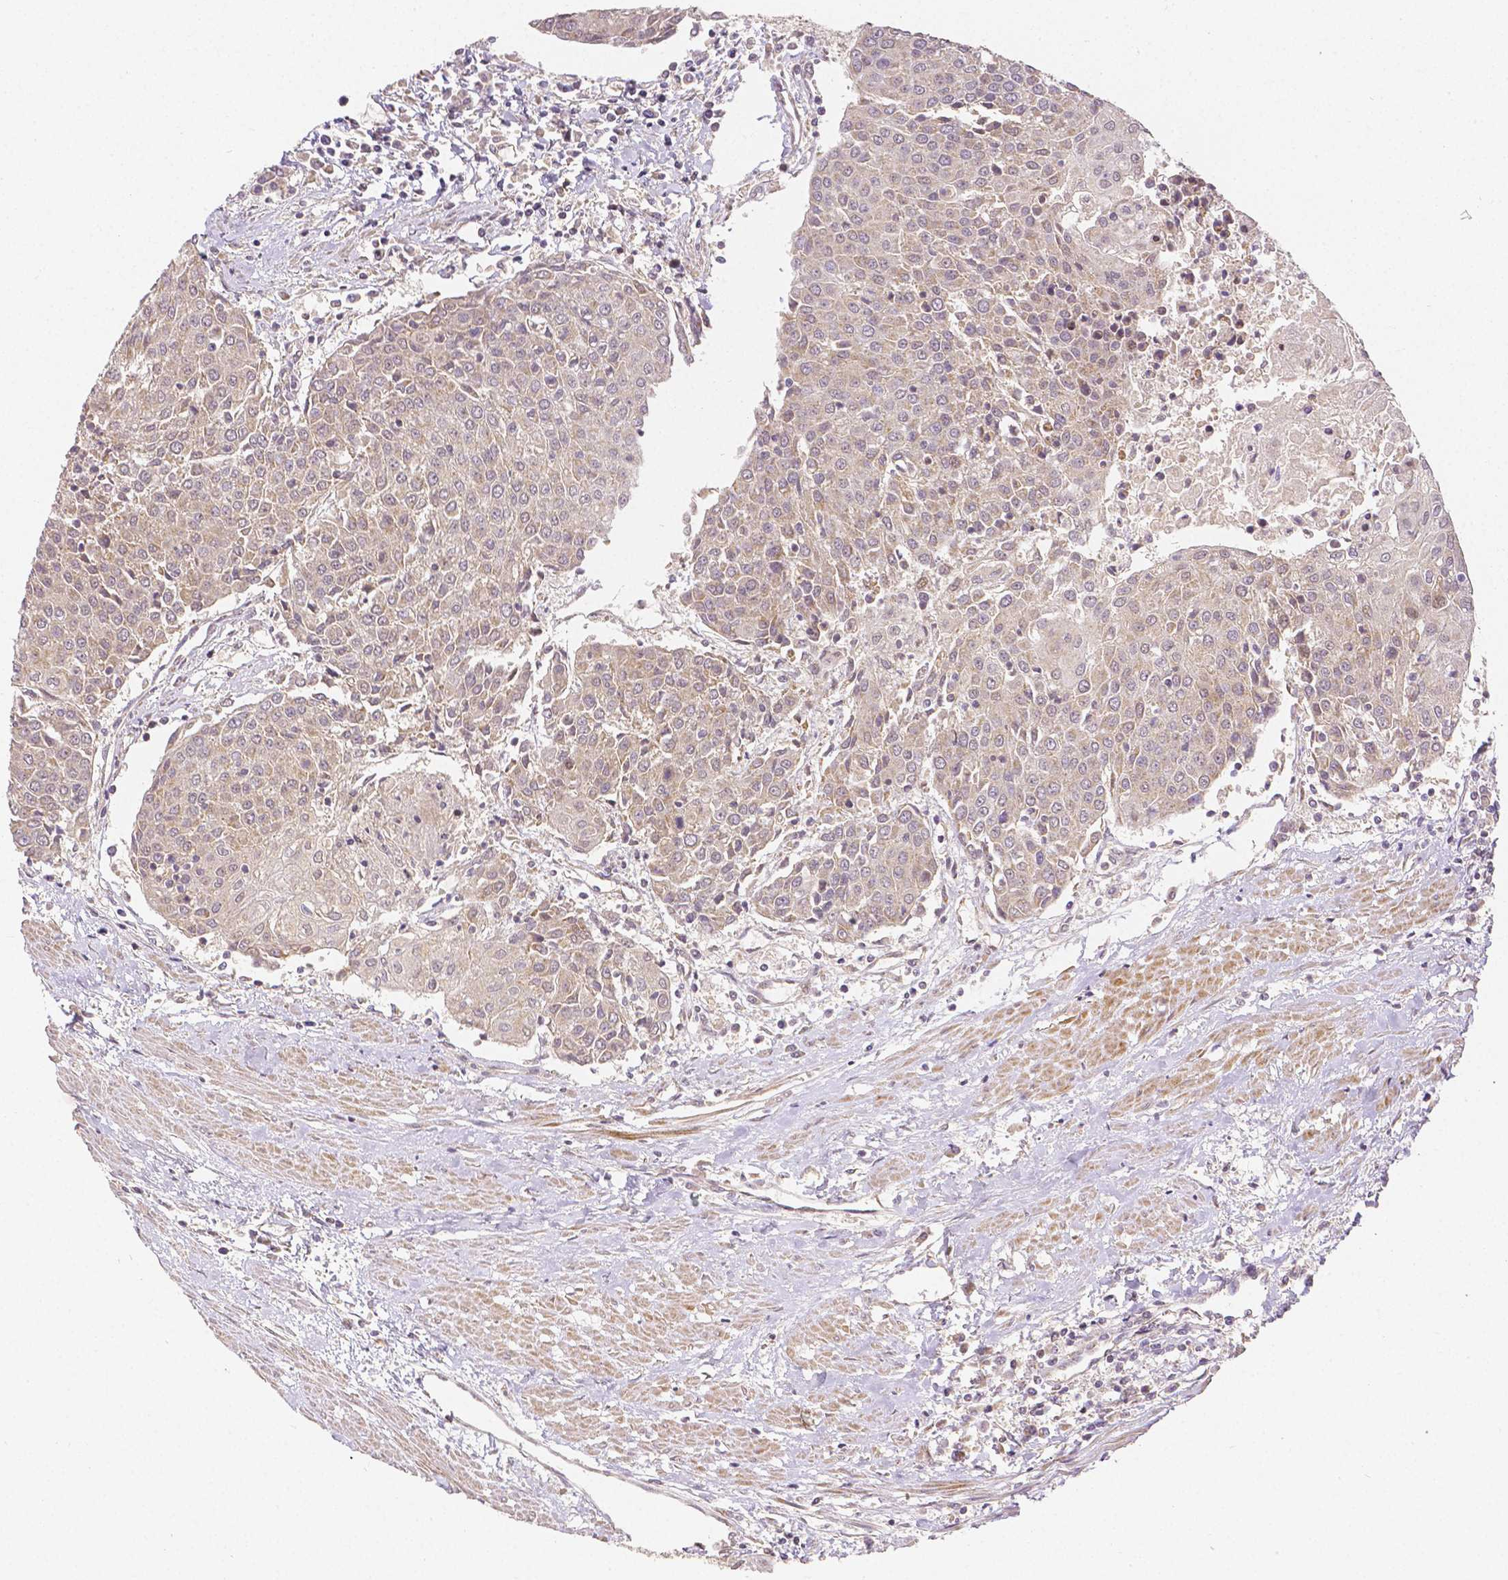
{"staining": {"intensity": "negative", "quantity": "none", "location": "none"}, "tissue": "urothelial cancer", "cell_type": "Tumor cells", "image_type": "cancer", "snomed": [{"axis": "morphology", "description": "Urothelial carcinoma, High grade"}, {"axis": "topography", "description": "Urinary bladder"}], "caption": "Tumor cells are negative for brown protein staining in urothelial cancer.", "gene": "RHOT1", "patient": {"sex": "female", "age": 85}}